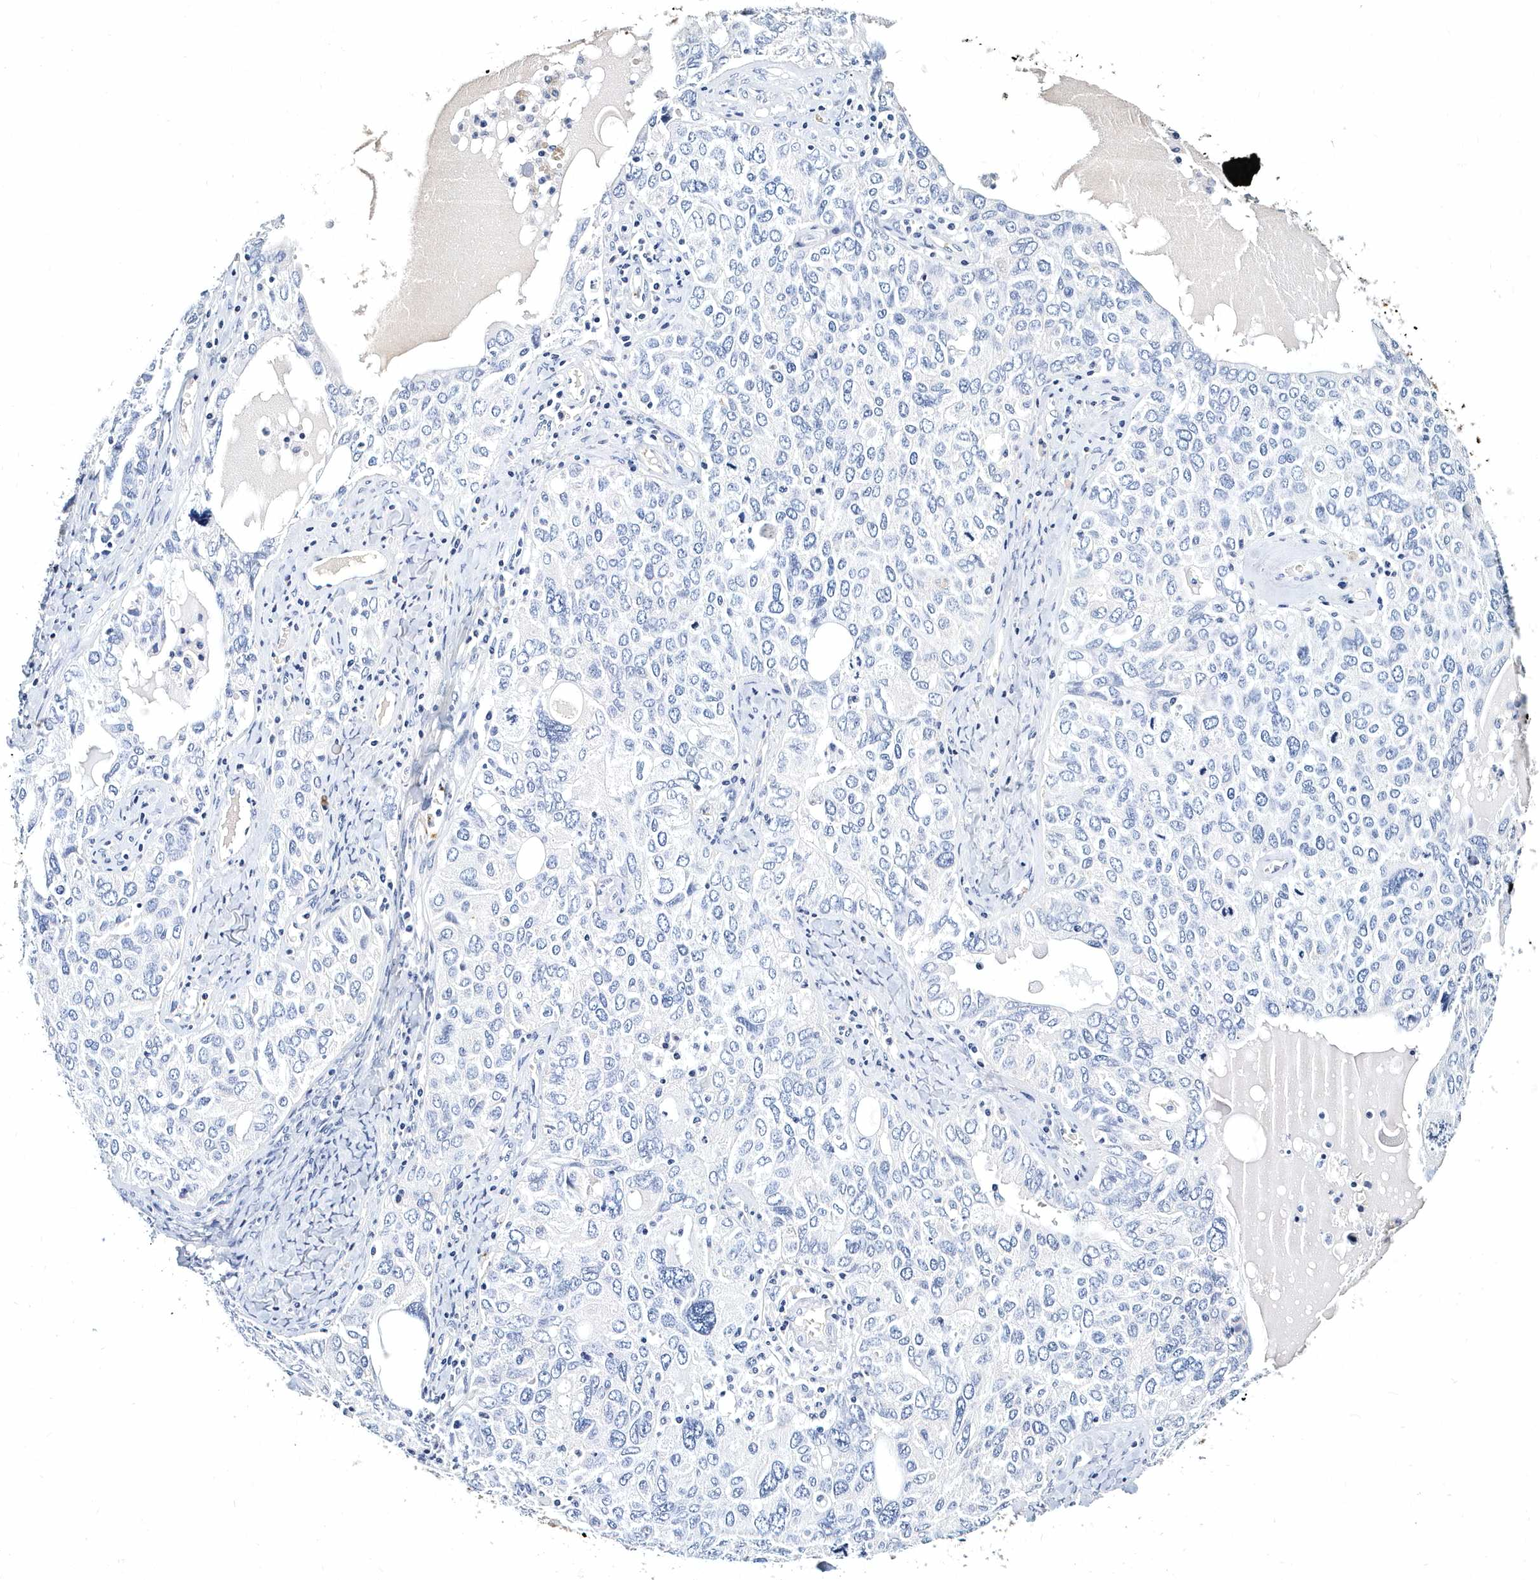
{"staining": {"intensity": "negative", "quantity": "none", "location": "none"}, "tissue": "ovarian cancer", "cell_type": "Tumor cells", "image_type": "cancer", "snomed": [{"axis": "morphology", "description": "Carcinoma, endometroid"}, {"axis": "topography", "description": "Ovary"}], "caption": "The histopathology image exhibits no significant positivity in tumor cells of endometroid carcinoma (ovarian).", "gene": "ITGA2B", "patient": {"sex": "female", "age": 62}}